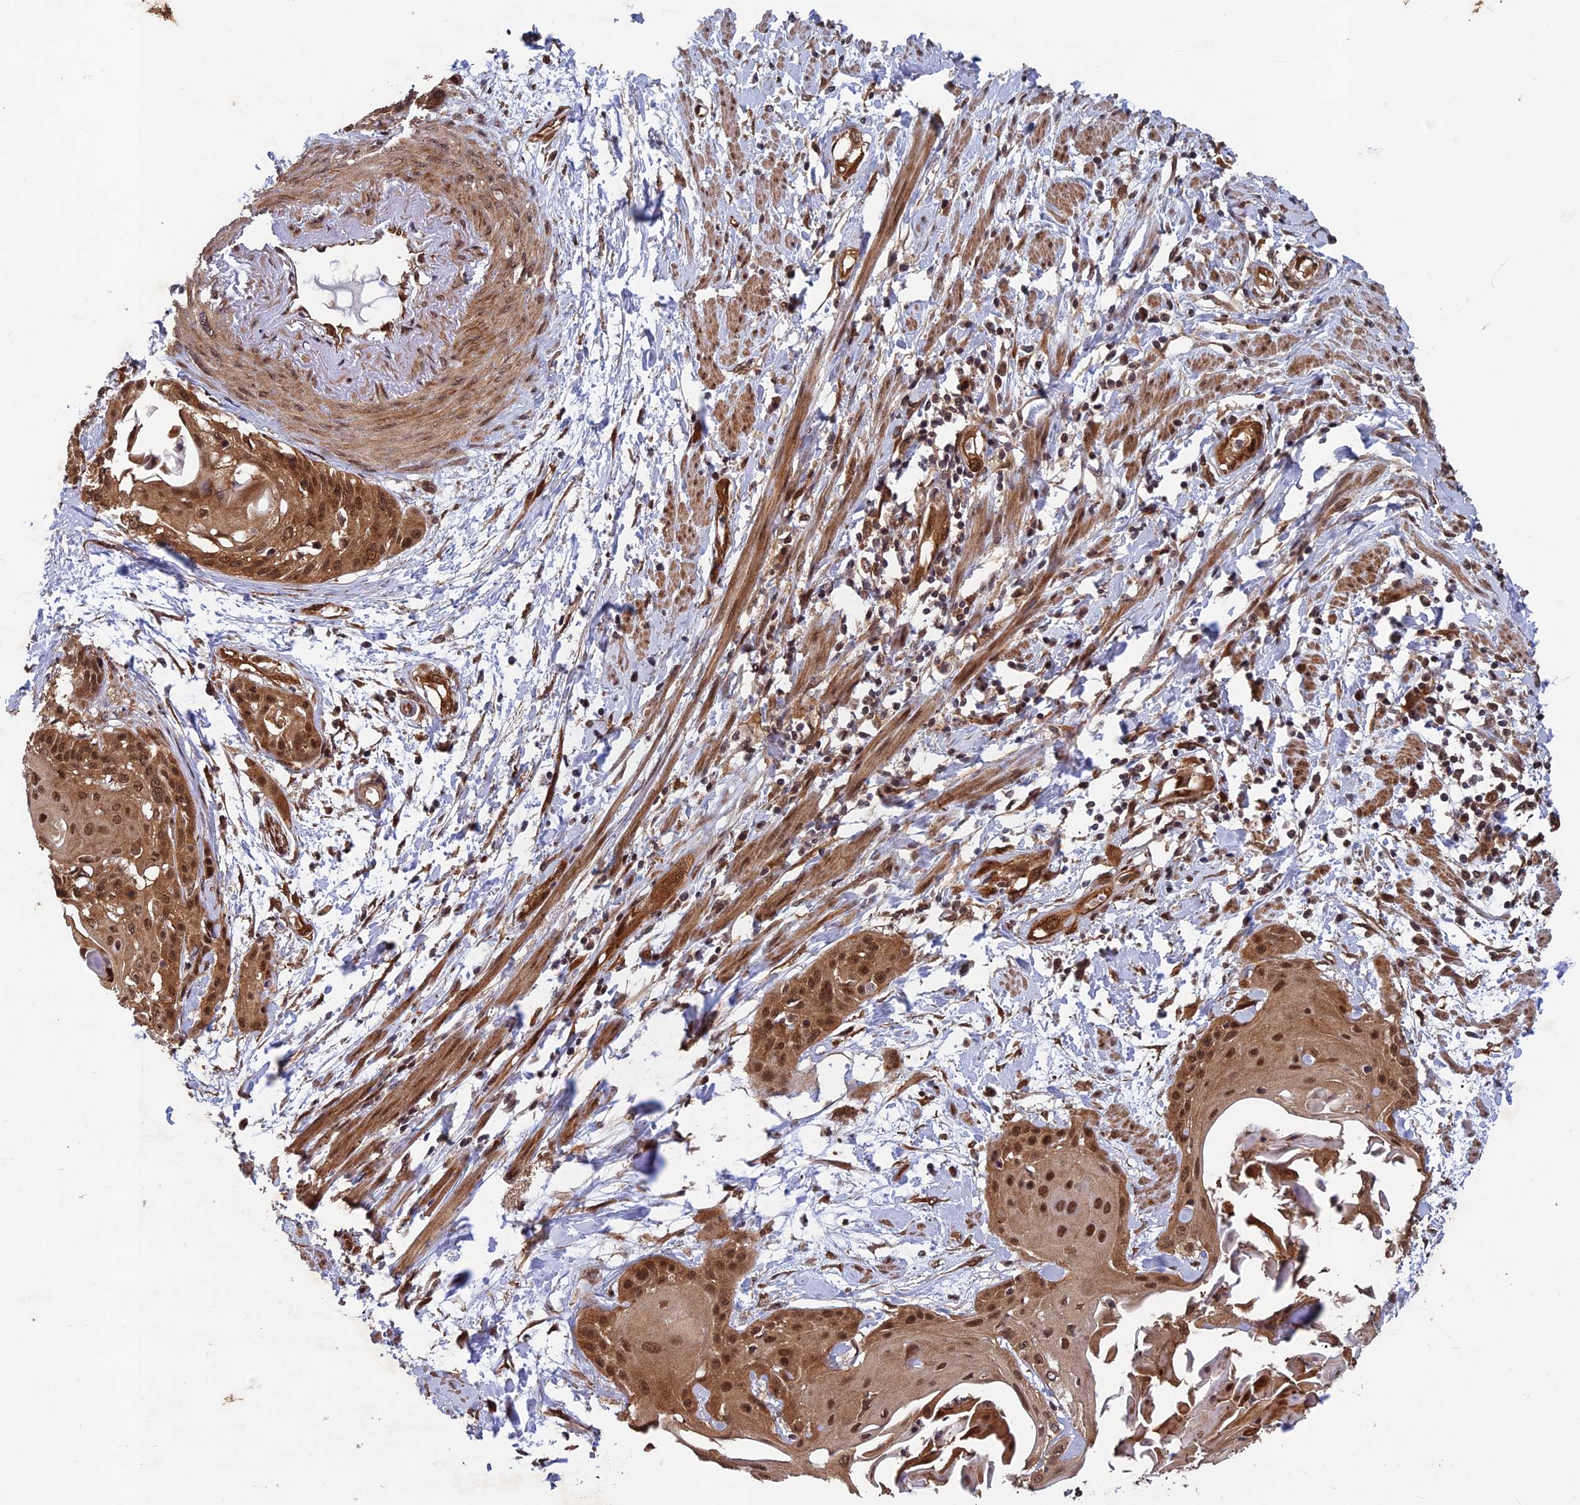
{"staining": {"intensity": "strong", "quantity": ">75%", "location": "cytoplasmic/membranous,nuclear"}, "tissue": "cervical cancer", "cell_type": "Tumor cells", "image_type": "cancer", "snomed": [{"axis": "morphology", "description": "Squamous cell carcinoma, NOS"}, {"axis": "topography", "description": "Cervix"}], "caption": "IHC histopathology image of neoplastic tissue: cervical cancer stained using immunohistochemistry displays high levels of strong protein expression localized specifically in the cytoplasmic/membranous and nuclear of tumor cells, appearing as a cytoplasmic/membranous and nuclear brown color.", "gene": "FAM53C", "patient": {"sex": "female", "age": 57}}